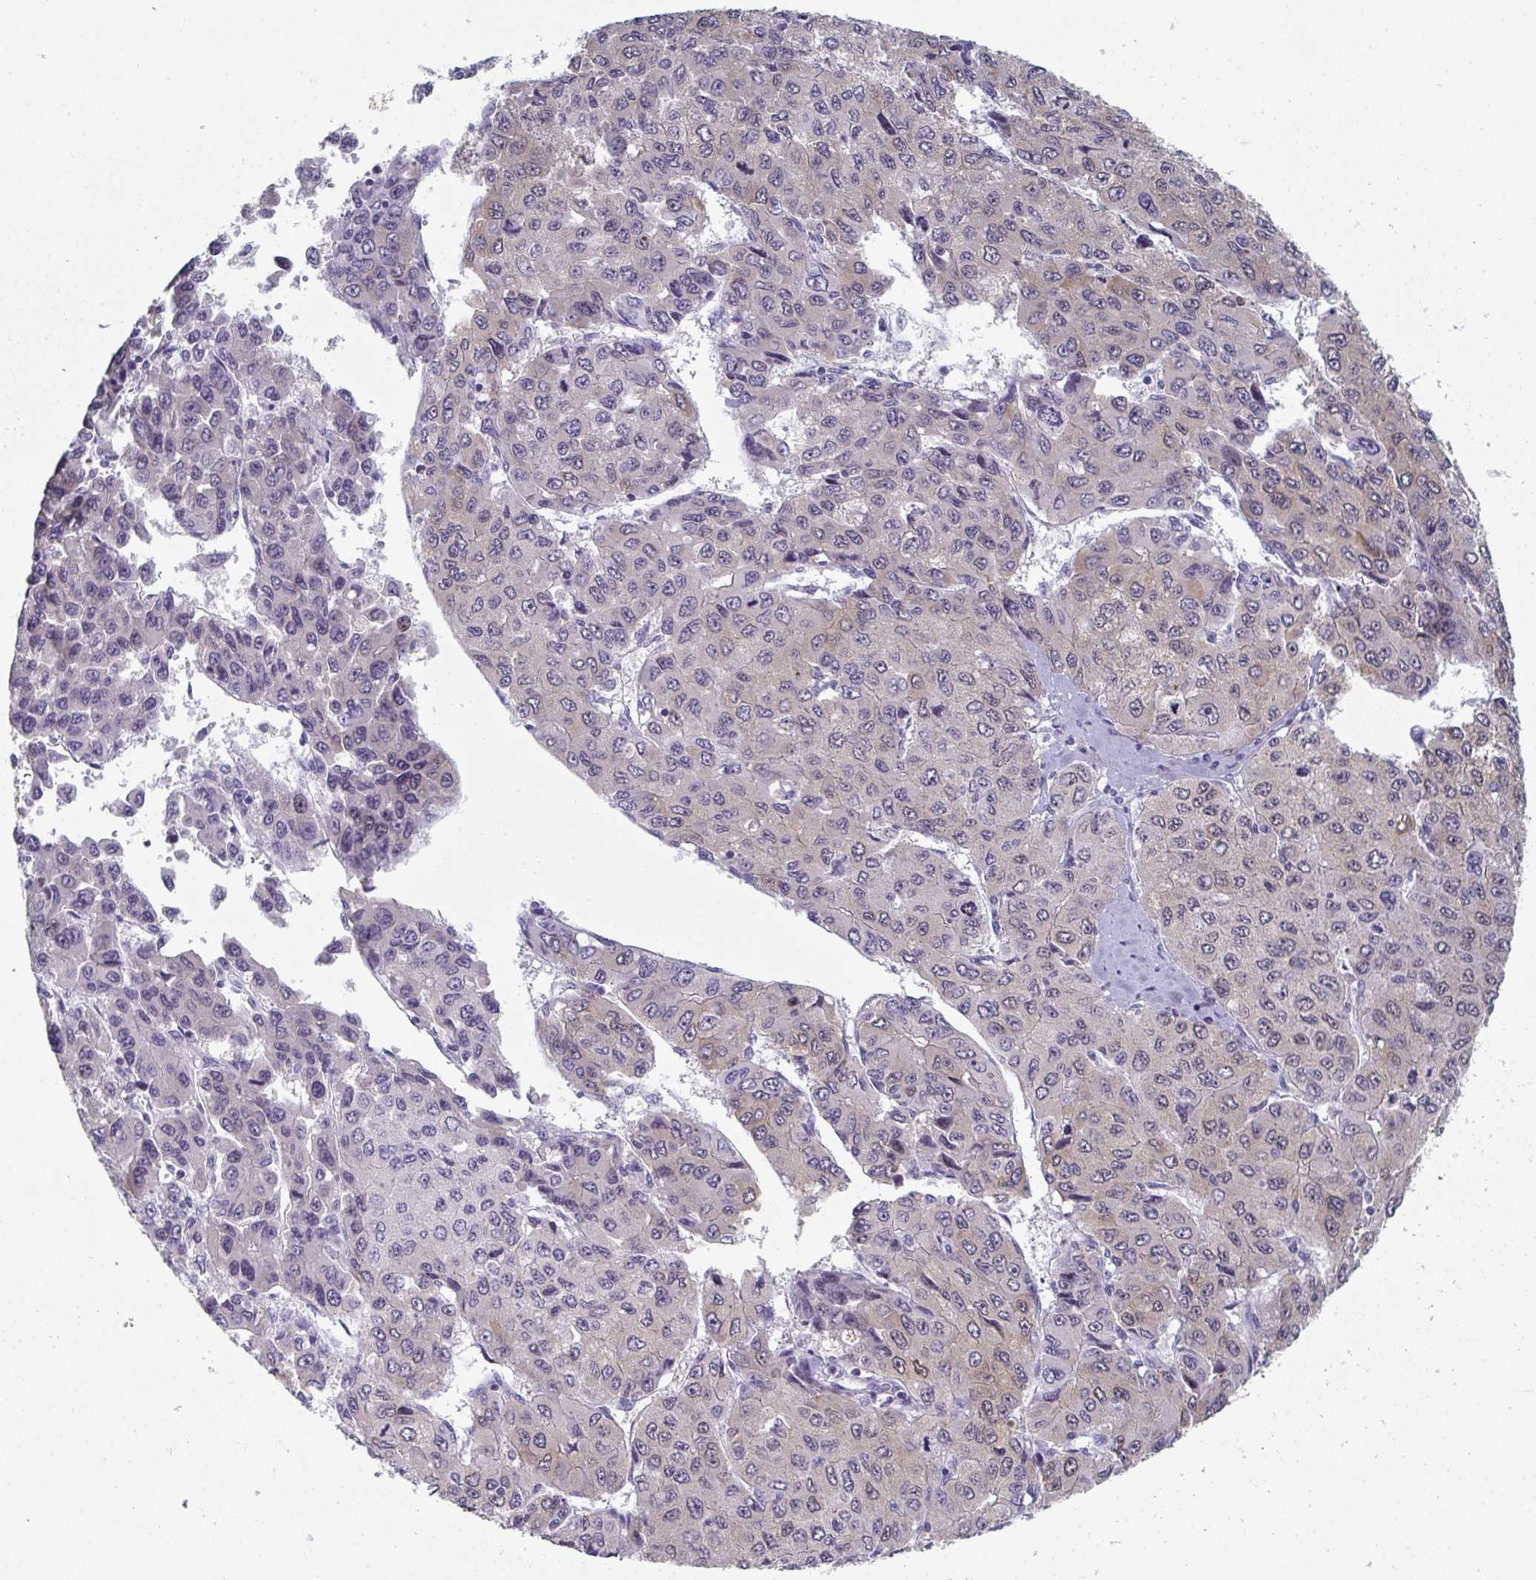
{"staining": {"intensity": "weak", "quantity": "<25%", "location": "cytoplasmic/membranous"}, "tissue": "liver cancer", "cell_type": "Tumor cells", "image_type": "cancer", "snomed": [{"axis": "morphology", "description": "Carcinoma, Hepatocellular, NOS"}, {"axis": "topography", "description": "Liver"}], "caption": "Hepatocellular carcinoma (liver) was stained to show a protein in brown. There is no significant expression in tumor cells. (DAB immunohistochemistry (IHC) with hematoxylin counter stain).", "gene": "A1CF", "patient": {"sex": "female", "age": 66}}